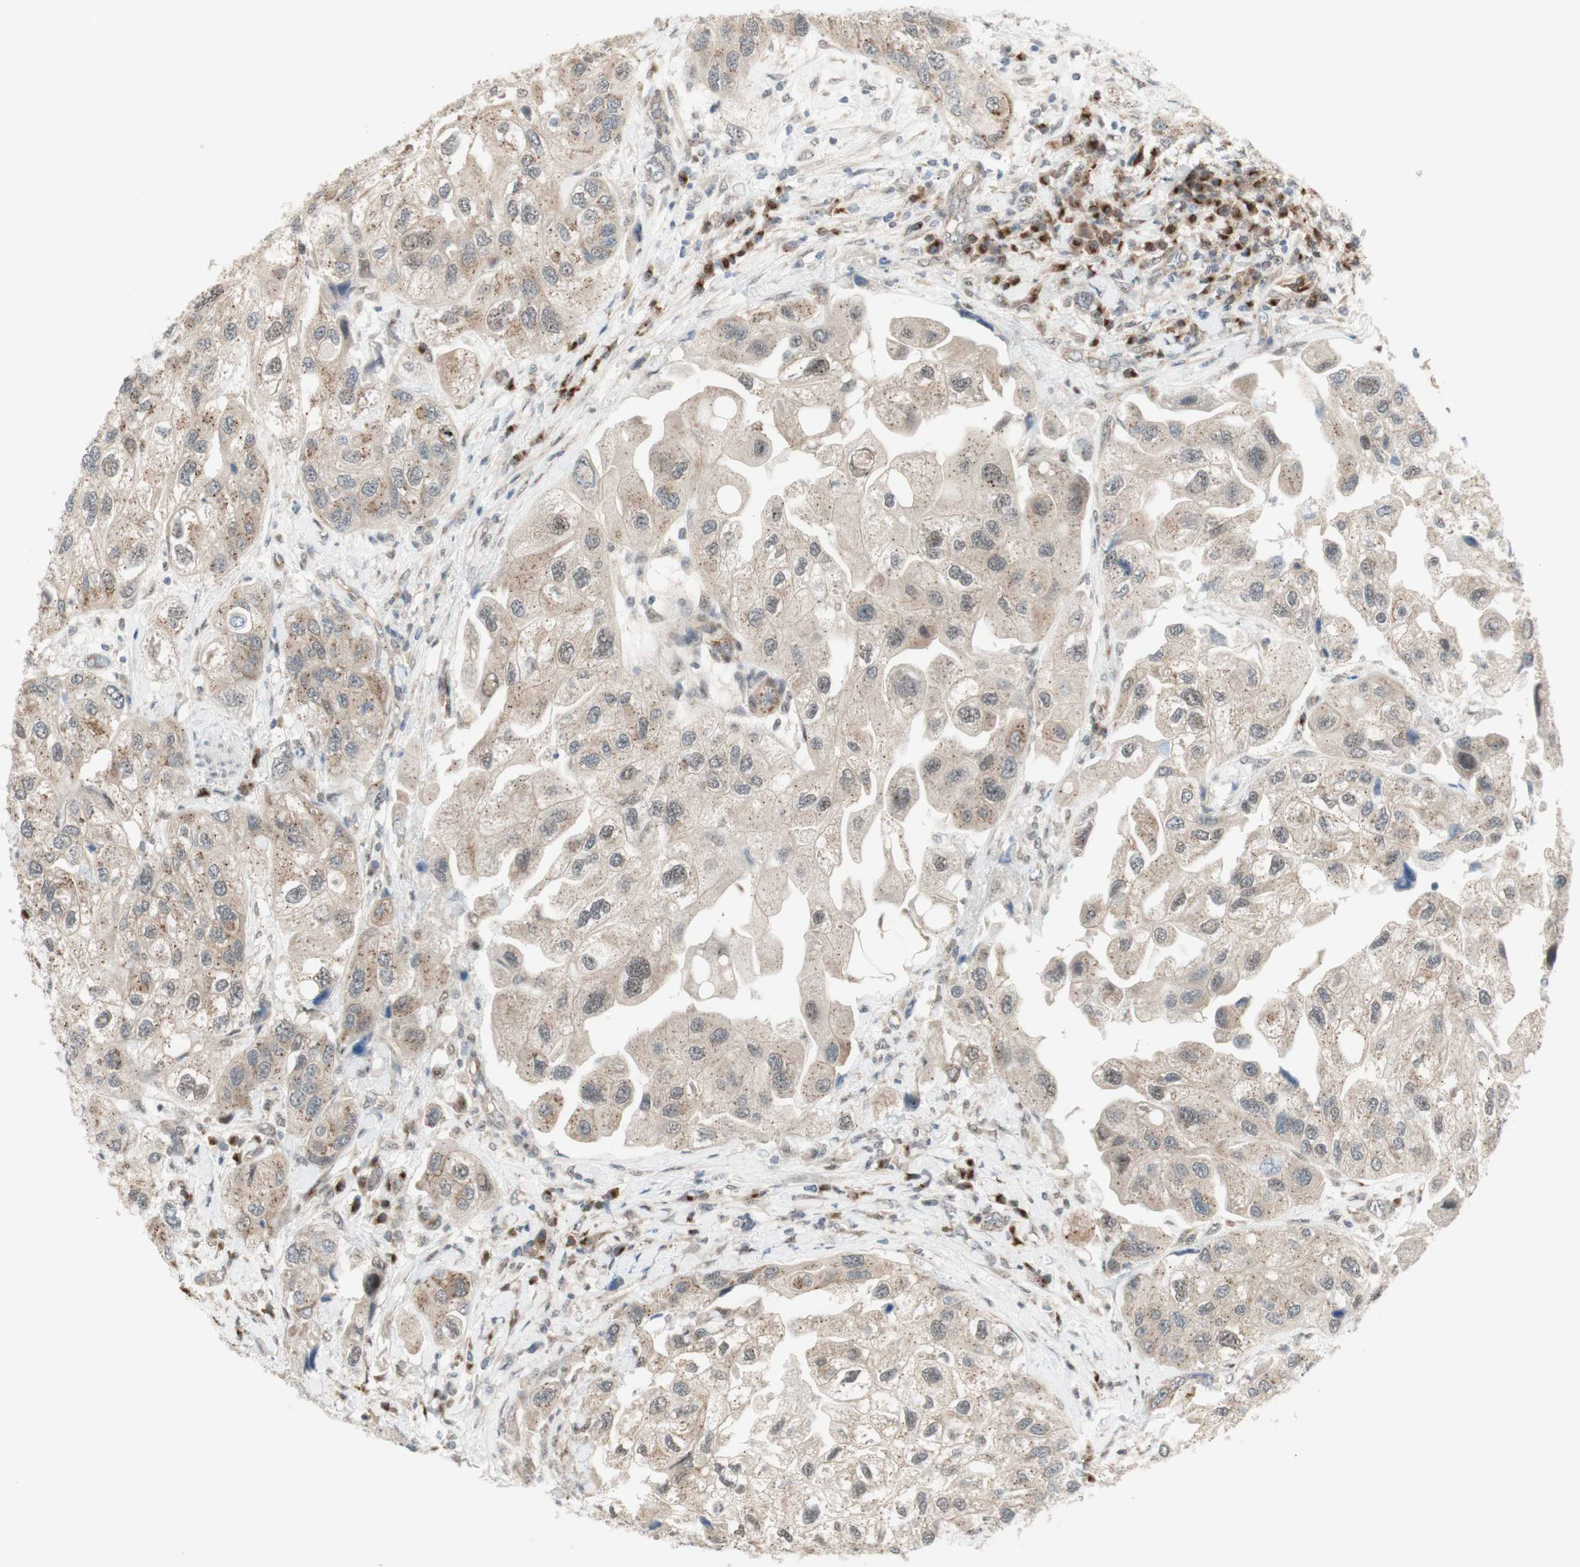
{"staining": {"intensity": "moderate", "quantity": ">75%", "location": "cytoplasmic/membranous"}, "tissue": "urothelial cancer", "cell_type": "Tumor cells", "image_type": "cancer", "snomed": [{"axis": "morphology", "description": "Urothelial carcinoma, High grade"}, {"axis": "topography", "description": "Urinary bladder"}], "caption": "Immunohistochemistry (IHC) micrograph of high-grade urothelial carcinoma stained for a protein (brown), which shows medium levels of moderate cytoplasmic/membranous positivity in approximately >75% of tumor cells.", "gene": "CYLD", "patient": {"sex": "female", "age": 64}}